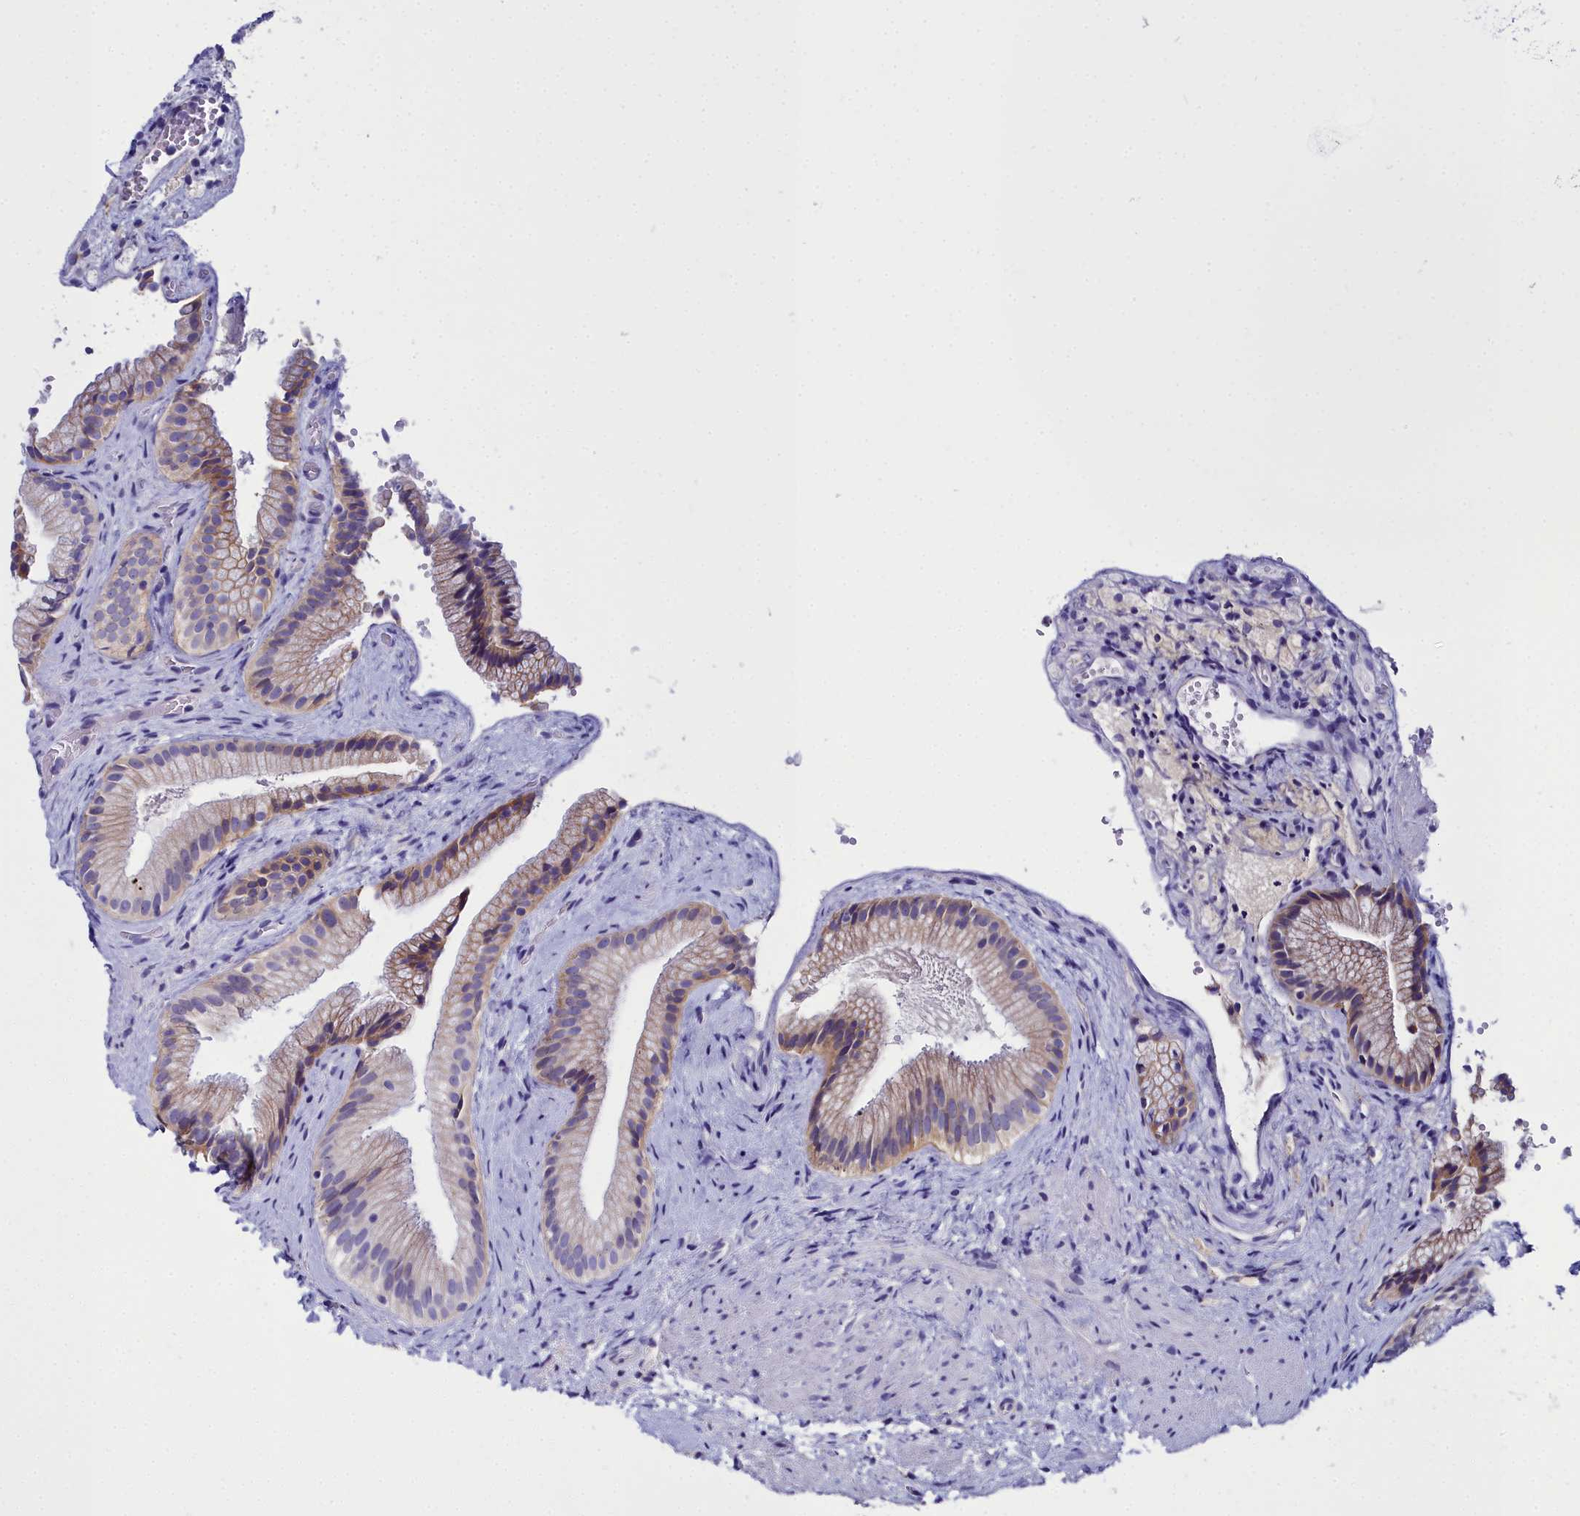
{"staining": {"intensity": "moderate", "quantity": "25%-75%", "location": "cytoplasmic/membranous"}, "tissue": "gallbladder", "cell_type": "Glandular cells", "image_type": "normal", "snomed": [{"axis": "morphology", "description": "Normal tissue, NOS"}, {"axis": "morphology", "description": "Inflammation, NOS"}, {"axis": "topography", "description": "Gallbladder"}], "caption": "IHC staining of normal gallbladder, which reveals medium levels of moderate cytoplasmic/membranous staining in about 25%-75% of glandular cells indicating moderate cytoplasmic/membranous protein staining. The staining was performed using DAB (3,3'-diaminobenzidine) (brown) for protein detection and nuclei were counterstained in hematoxylin (blue).", "gene": "ELAPOR2", "patient": {"sex": "male", "age": 51}}